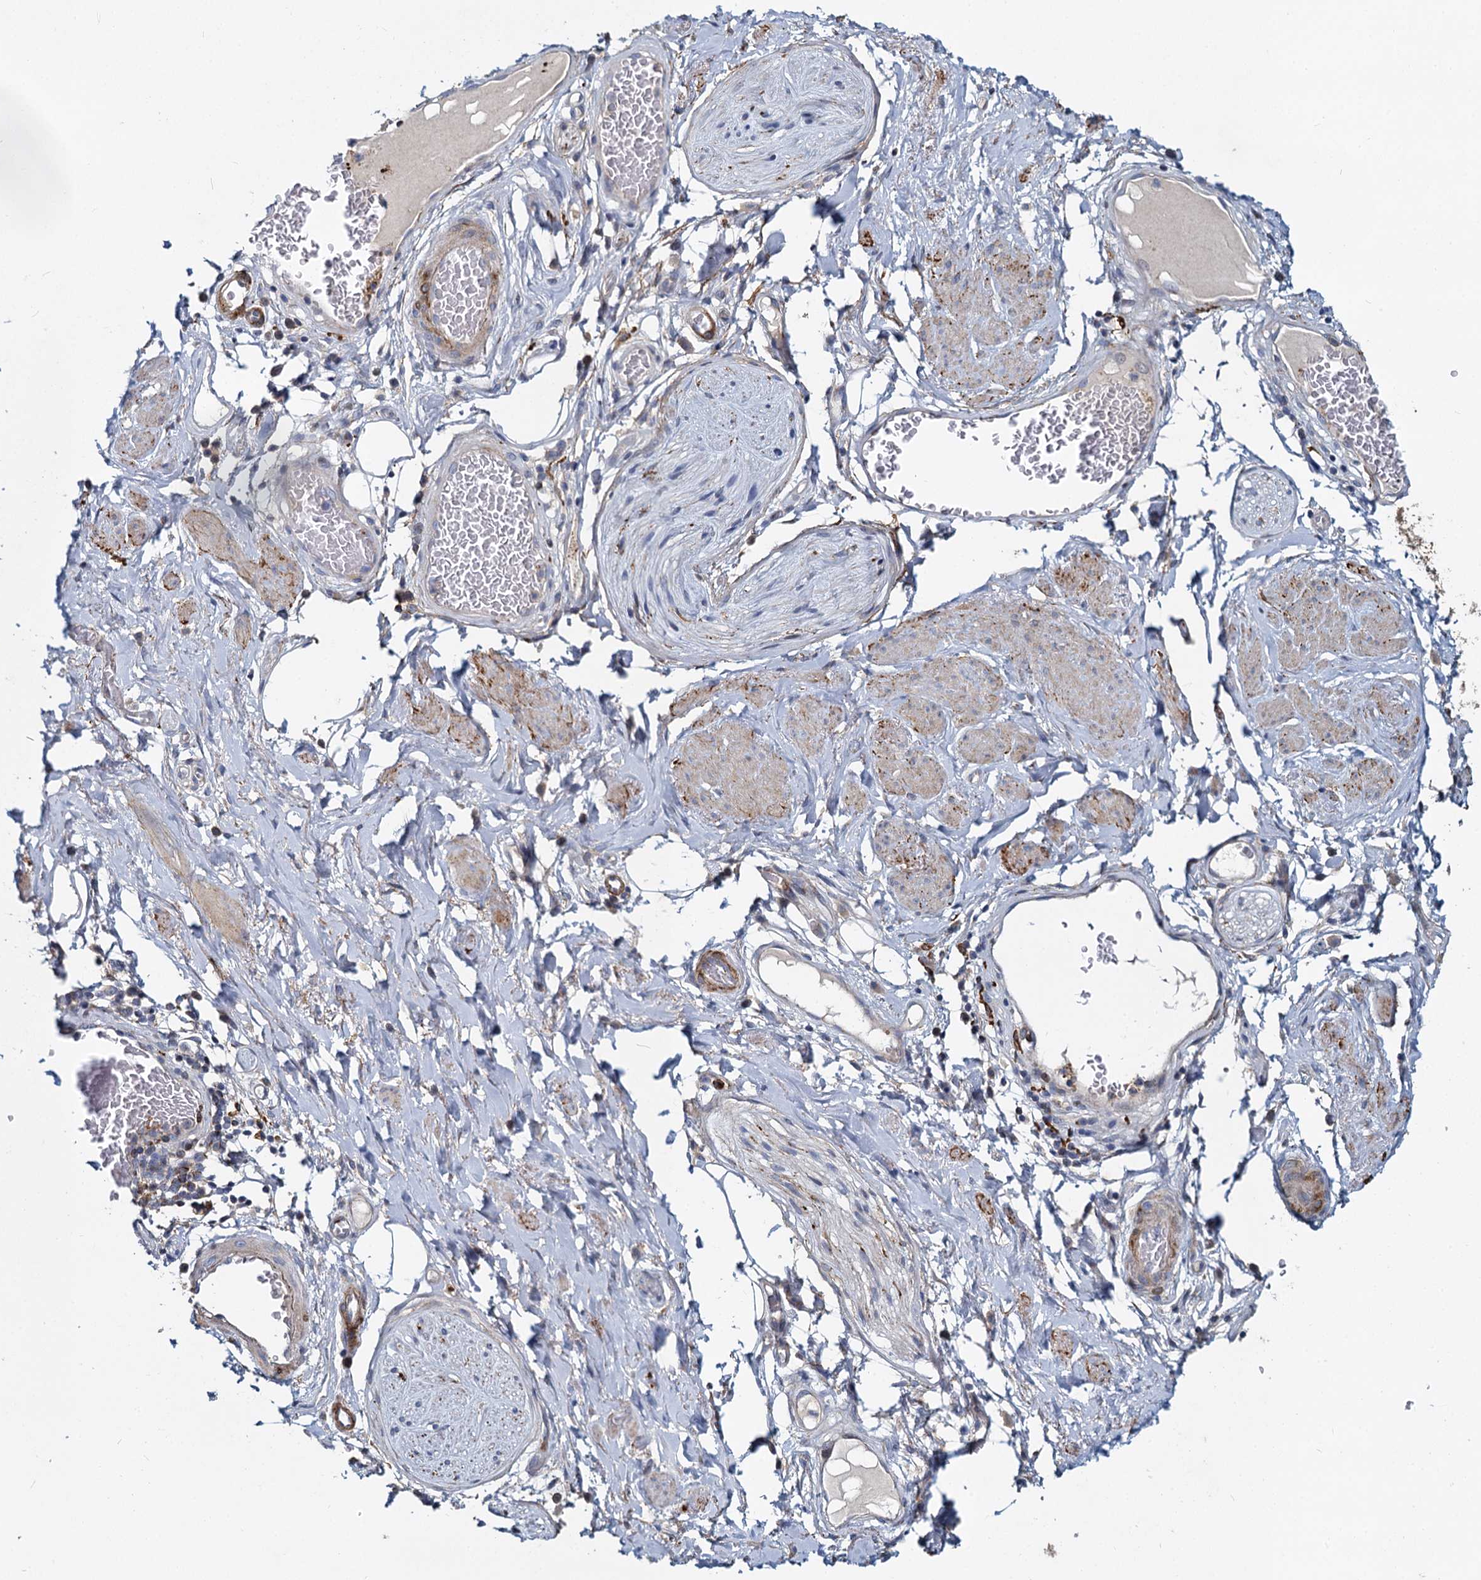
{"staining": {"intensity": "moderate", "quantity": "25%-75%", "location": "cytoplasmic/membranous,nuclear"}, "tissue": "adipose tissue", "cell_type": "Adipocytes", "image_type": "normal", "snomed": [{"axis": "morphology", "description": "Normal tissue, NOS"}, {"axis": "morphology", "description": "Adenocarcinoma, NOS"}, {"axis": "topography", "description": "Rectum"}, {"axis": "topography", "description": "Vagina"}, {"axis": "topography", "description": "Peripheral nerve tissue"}], "caption": "Immunohistochemistry of normal adipose tissue reveals medium levels of moderate cytoplasmic/membranous,nuclear positivity in about 25%-75% of adipocytes.", "gene": "DCUN1D2", "patient": {"sex": "female", "age": 71}}